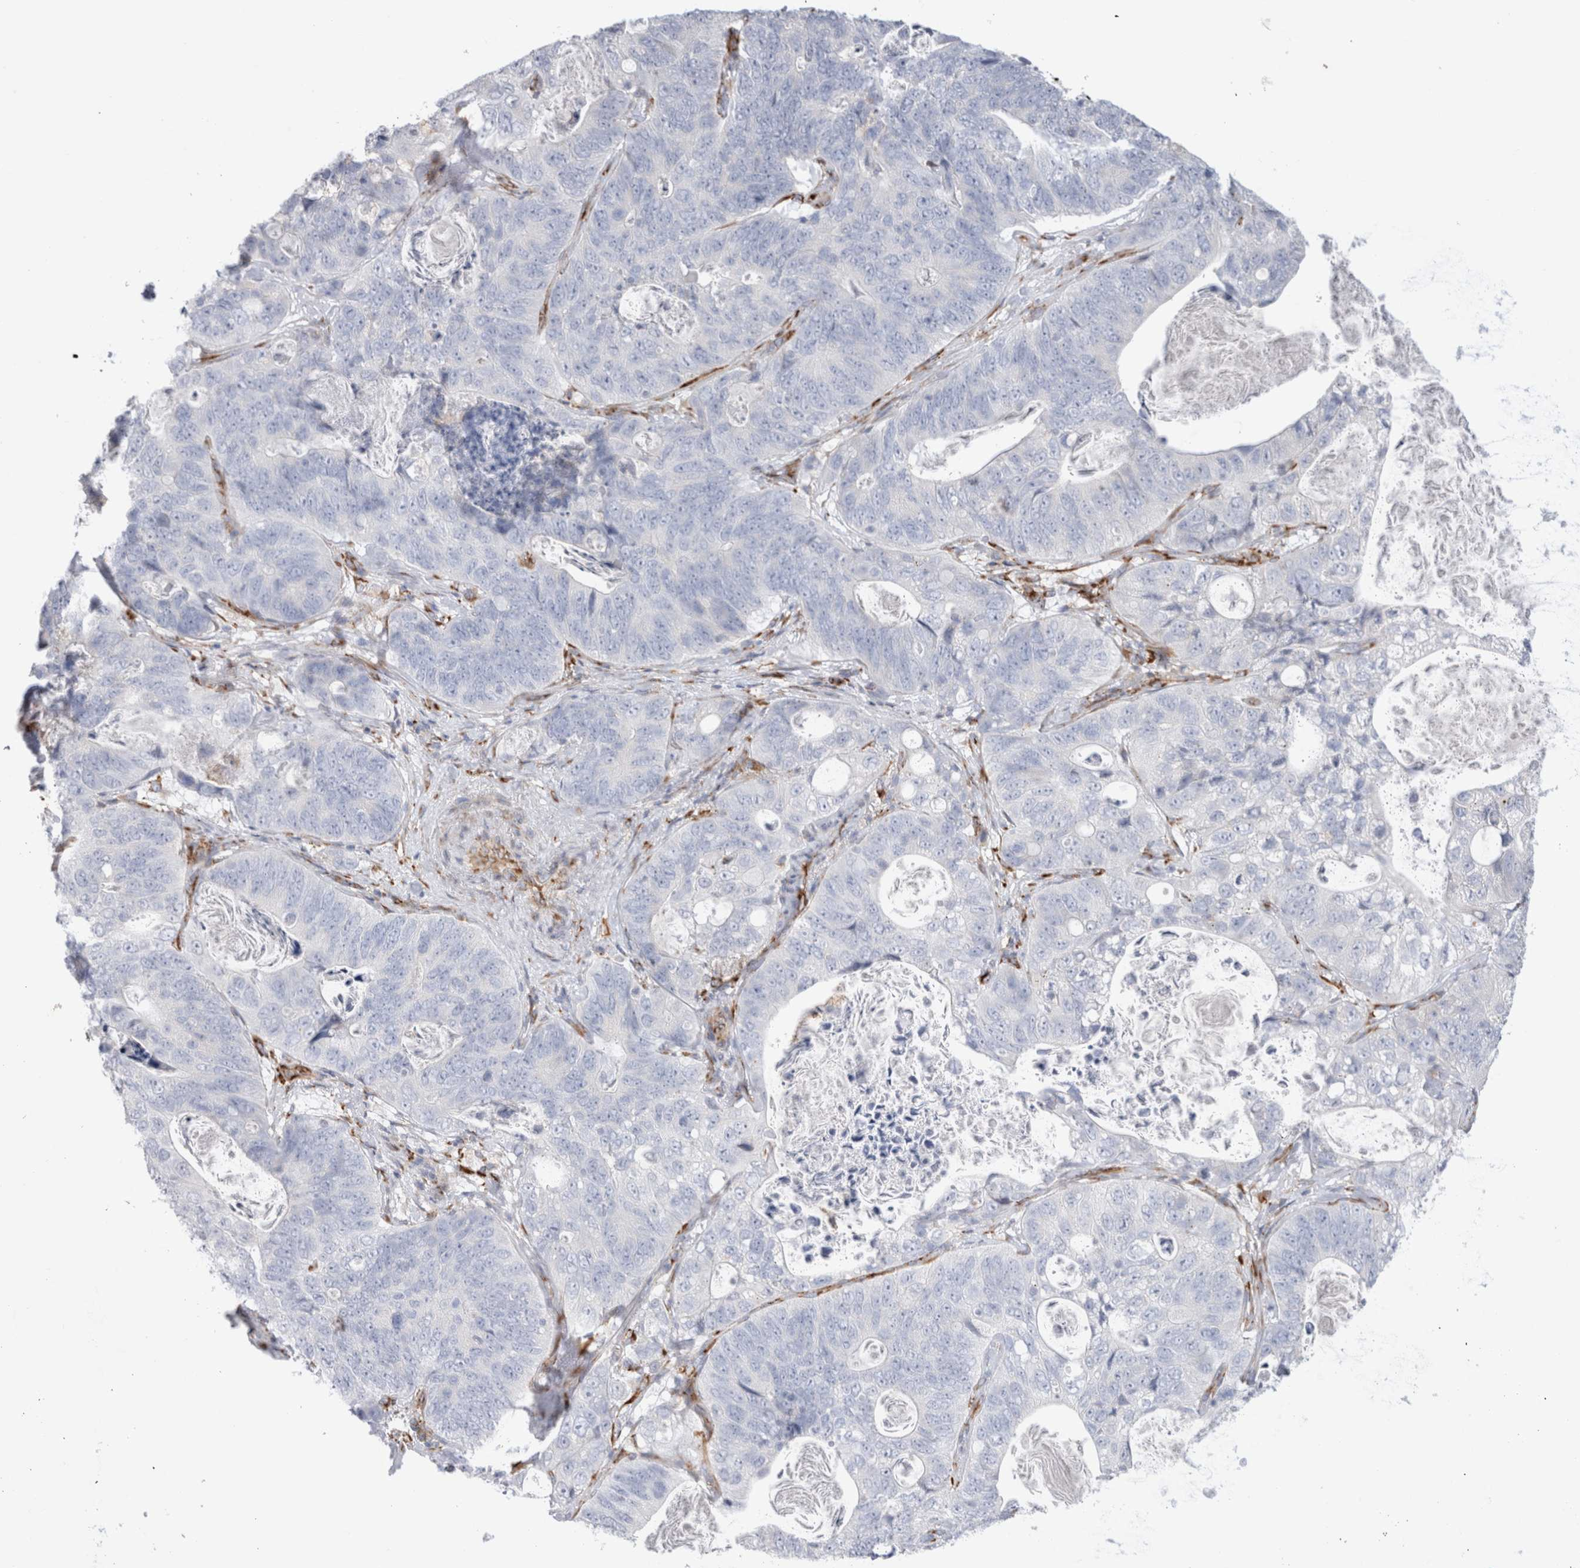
{"staining": {"intensity": "negative", "quantity": "none", "location": "none"}, "tissue": "stomach cancer", "cell_type": "Tumor cells", "image_type": "cancer", "snomed": [{"axis": "morphology", "description": "Normal tissue, NOS"}, {"axis": "morphology", "description": "Adenocarcinoma, NOS"}, {"axis": "topography", "description": "Stomach"}], "caption": "The immunohistochemistry histopathology image has no significant expression in tumor cells of stomach adenocarcinoma tissue.", "gene": "CNPY4", "patient": {"sex": "female", "age": 89}}